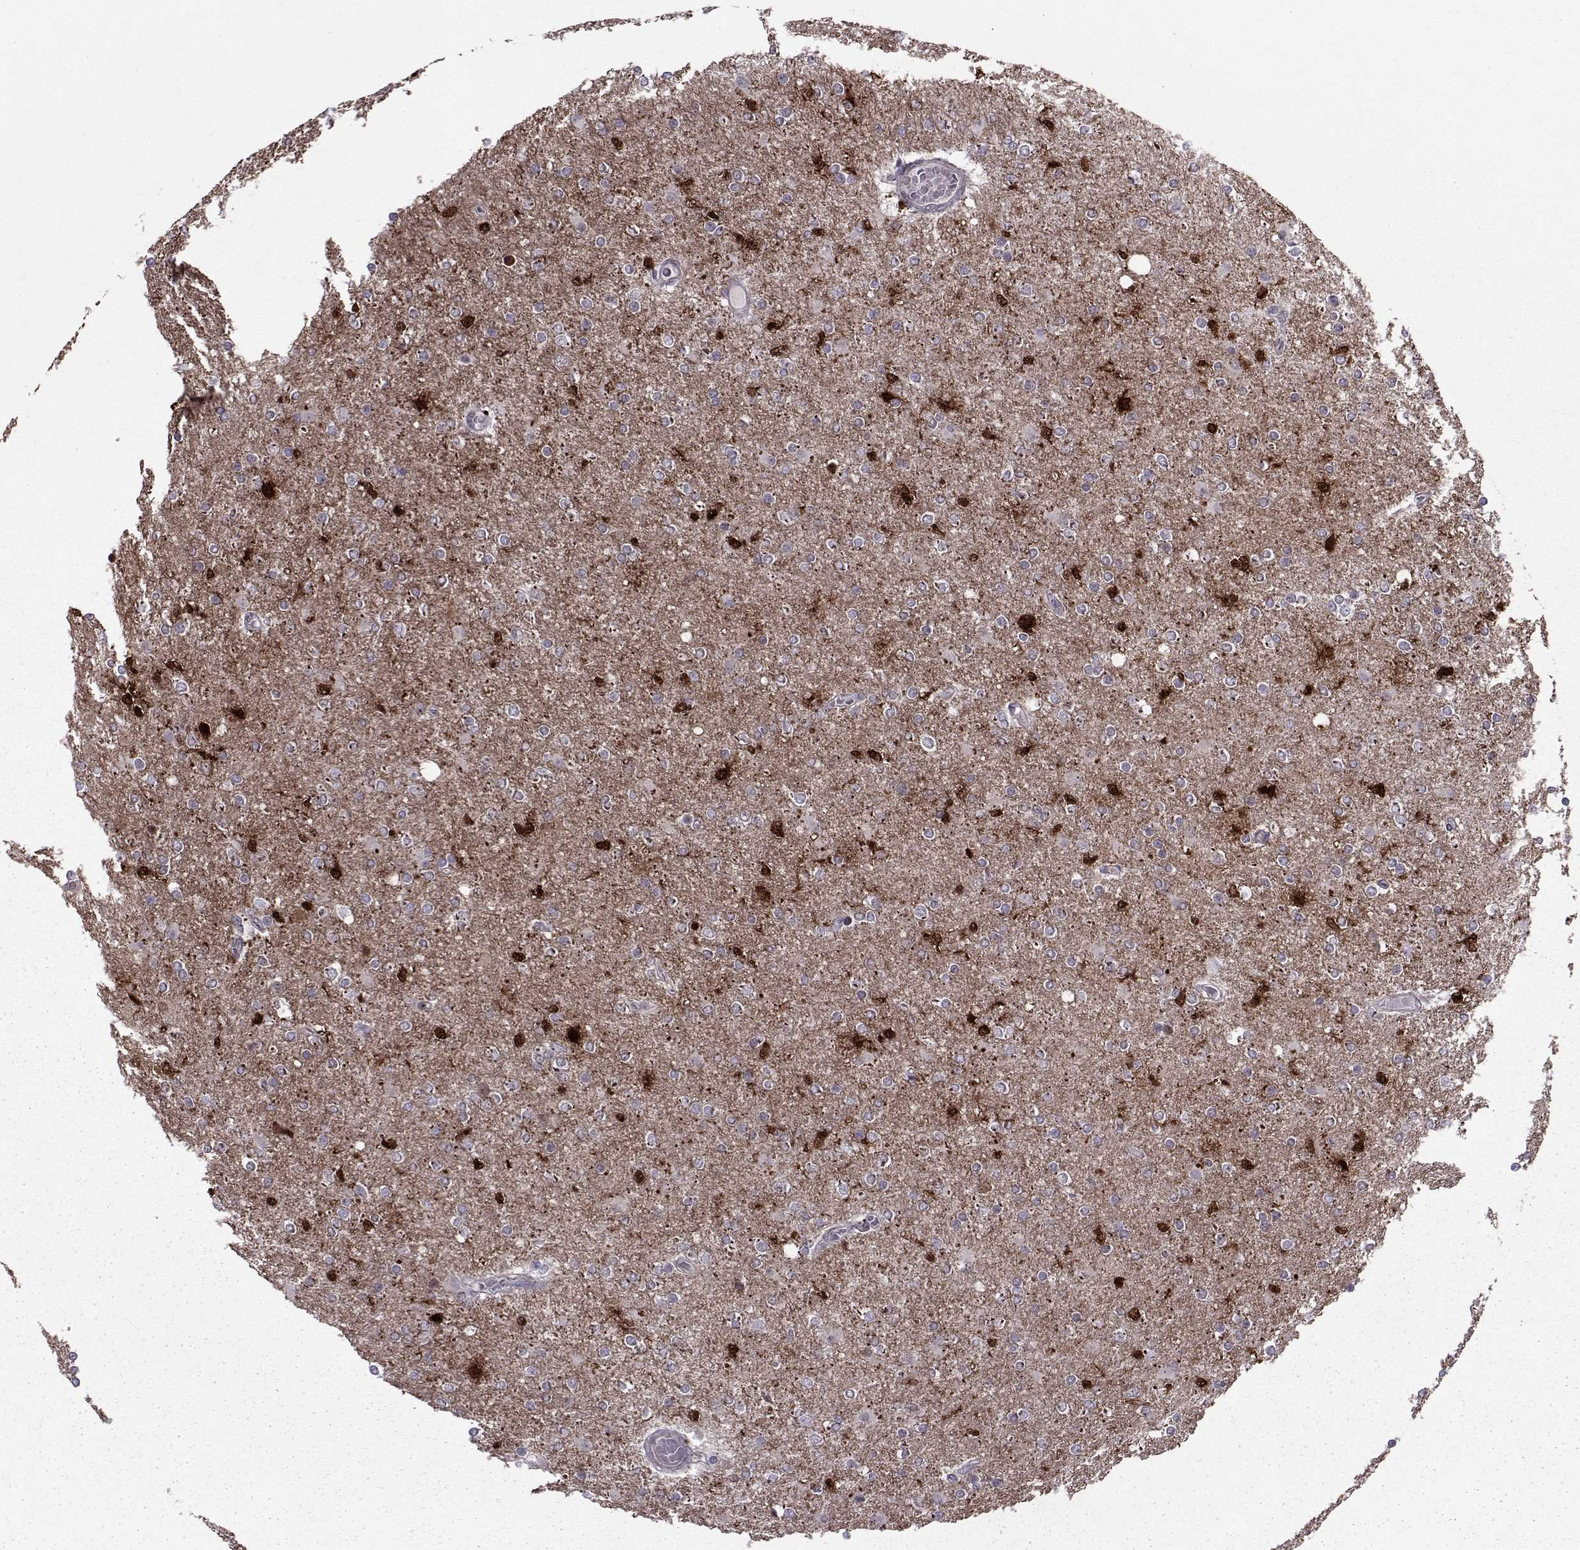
{"staining": {"intensity": "negative", "quantity": "none", "location": "none"}, "tissue": "glioma", "cell_type": "Tumor cells", "image_type": "cancer", "snomed": [{"axis": "morphology", "description": "Glioma, malignant, High grade"}, {"axis": "topography", "description": "Cerebral cortex"}], "caption": "Tumor cells show no significant positivity in glioma.", "gene": "CDK4", "patient": {"sex": "male", "age": 70}}